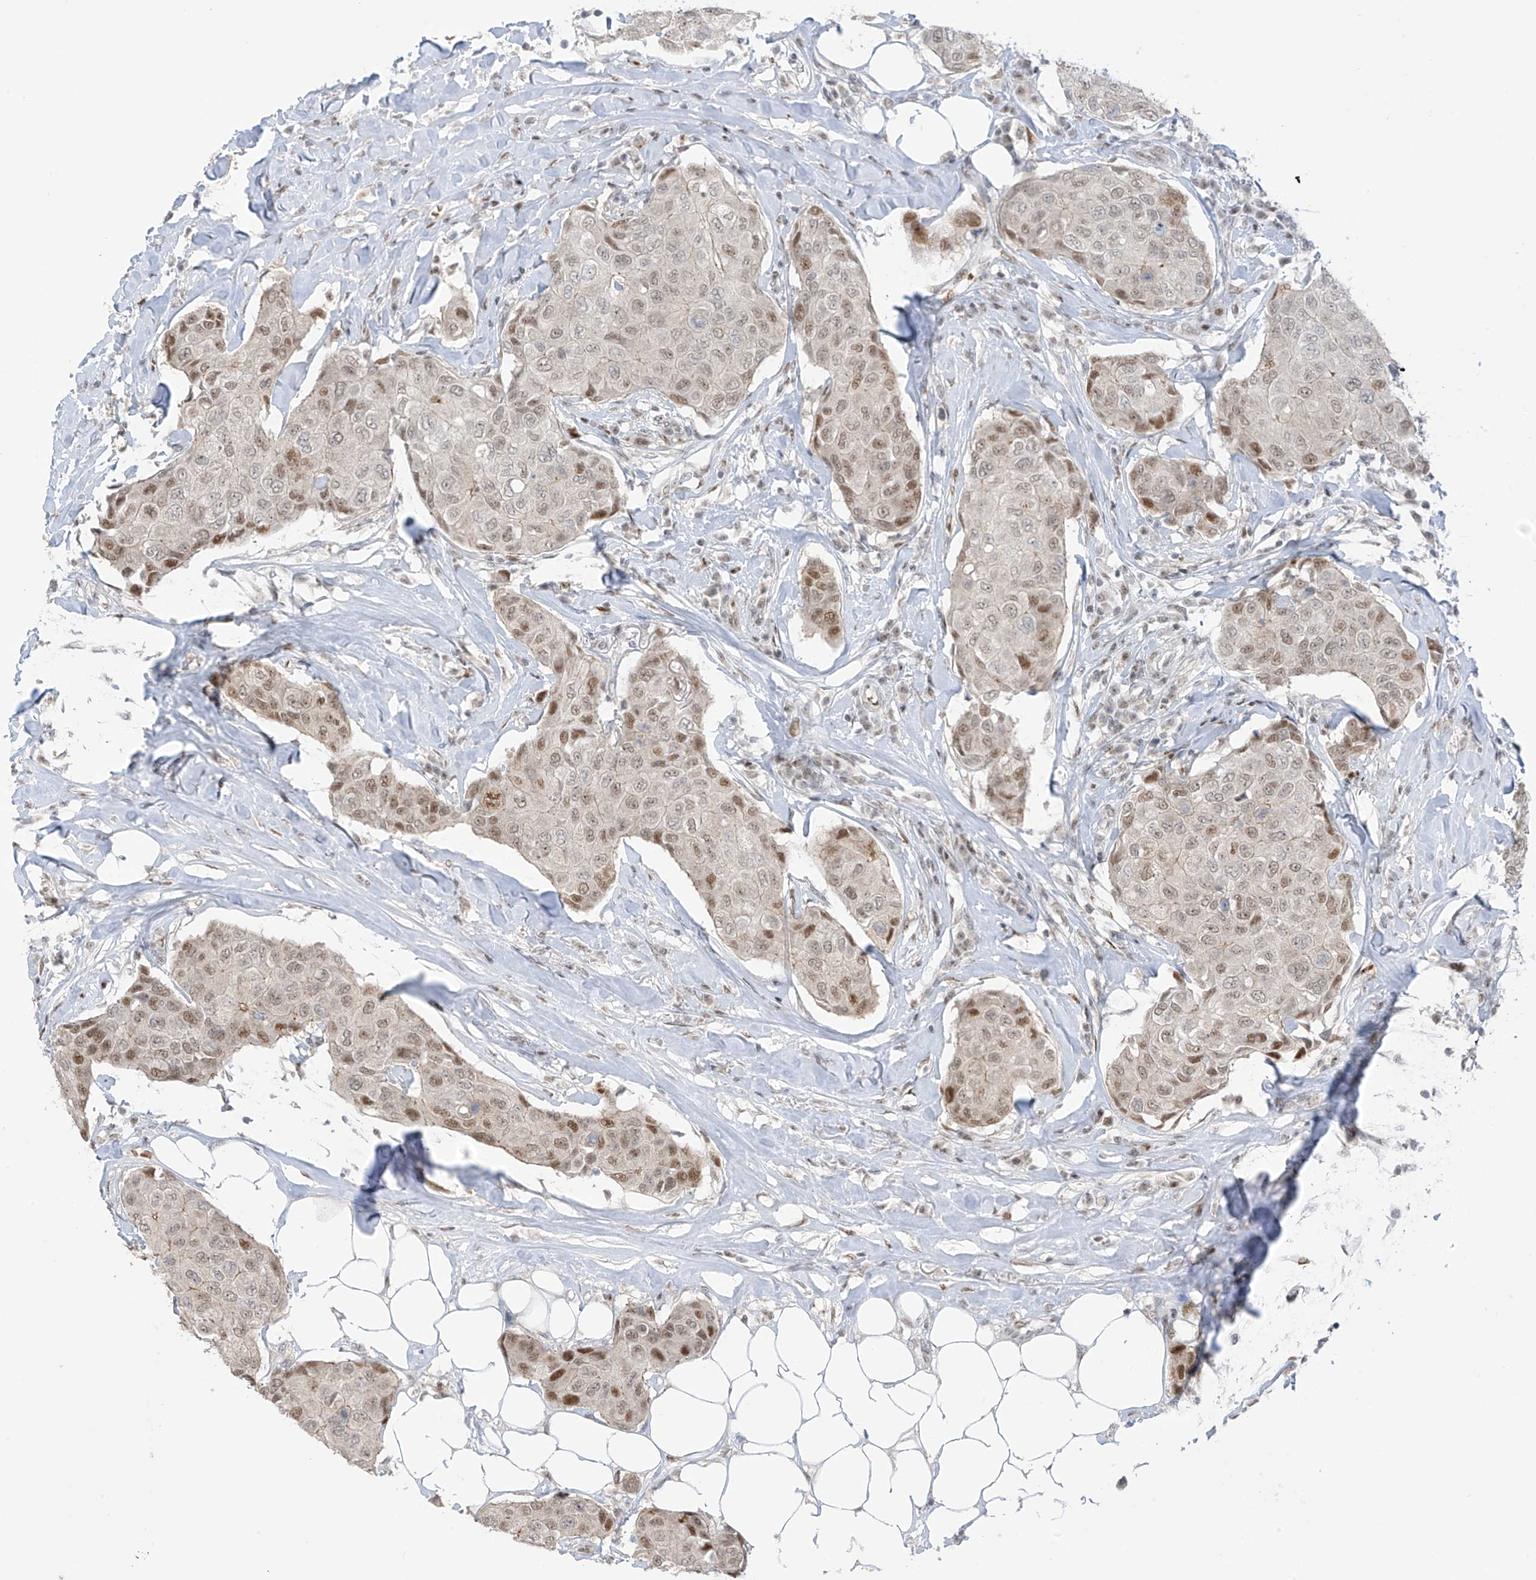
{"staining": {"intensity": "strong", "quantity": "25%-75%", "location": "nuclear"}, "tissue": "breast cancer", "cell_type": "Tumor cells", "image_type": "cancer", "snomed": [{"axis": "morphology", "description": "Duct carcinoma"}, {"axis": "topography", "description": "Breast"}], "caption": "A brown stain highlights strong nuclear positivity of a protein in human infiltrating ductal carcinoma (breast) tumor cells. (IHC, brightfield microscopy, high magnification).", "gene": "ZCWPW2", "patient": {"sex": "female", "age": 80}}